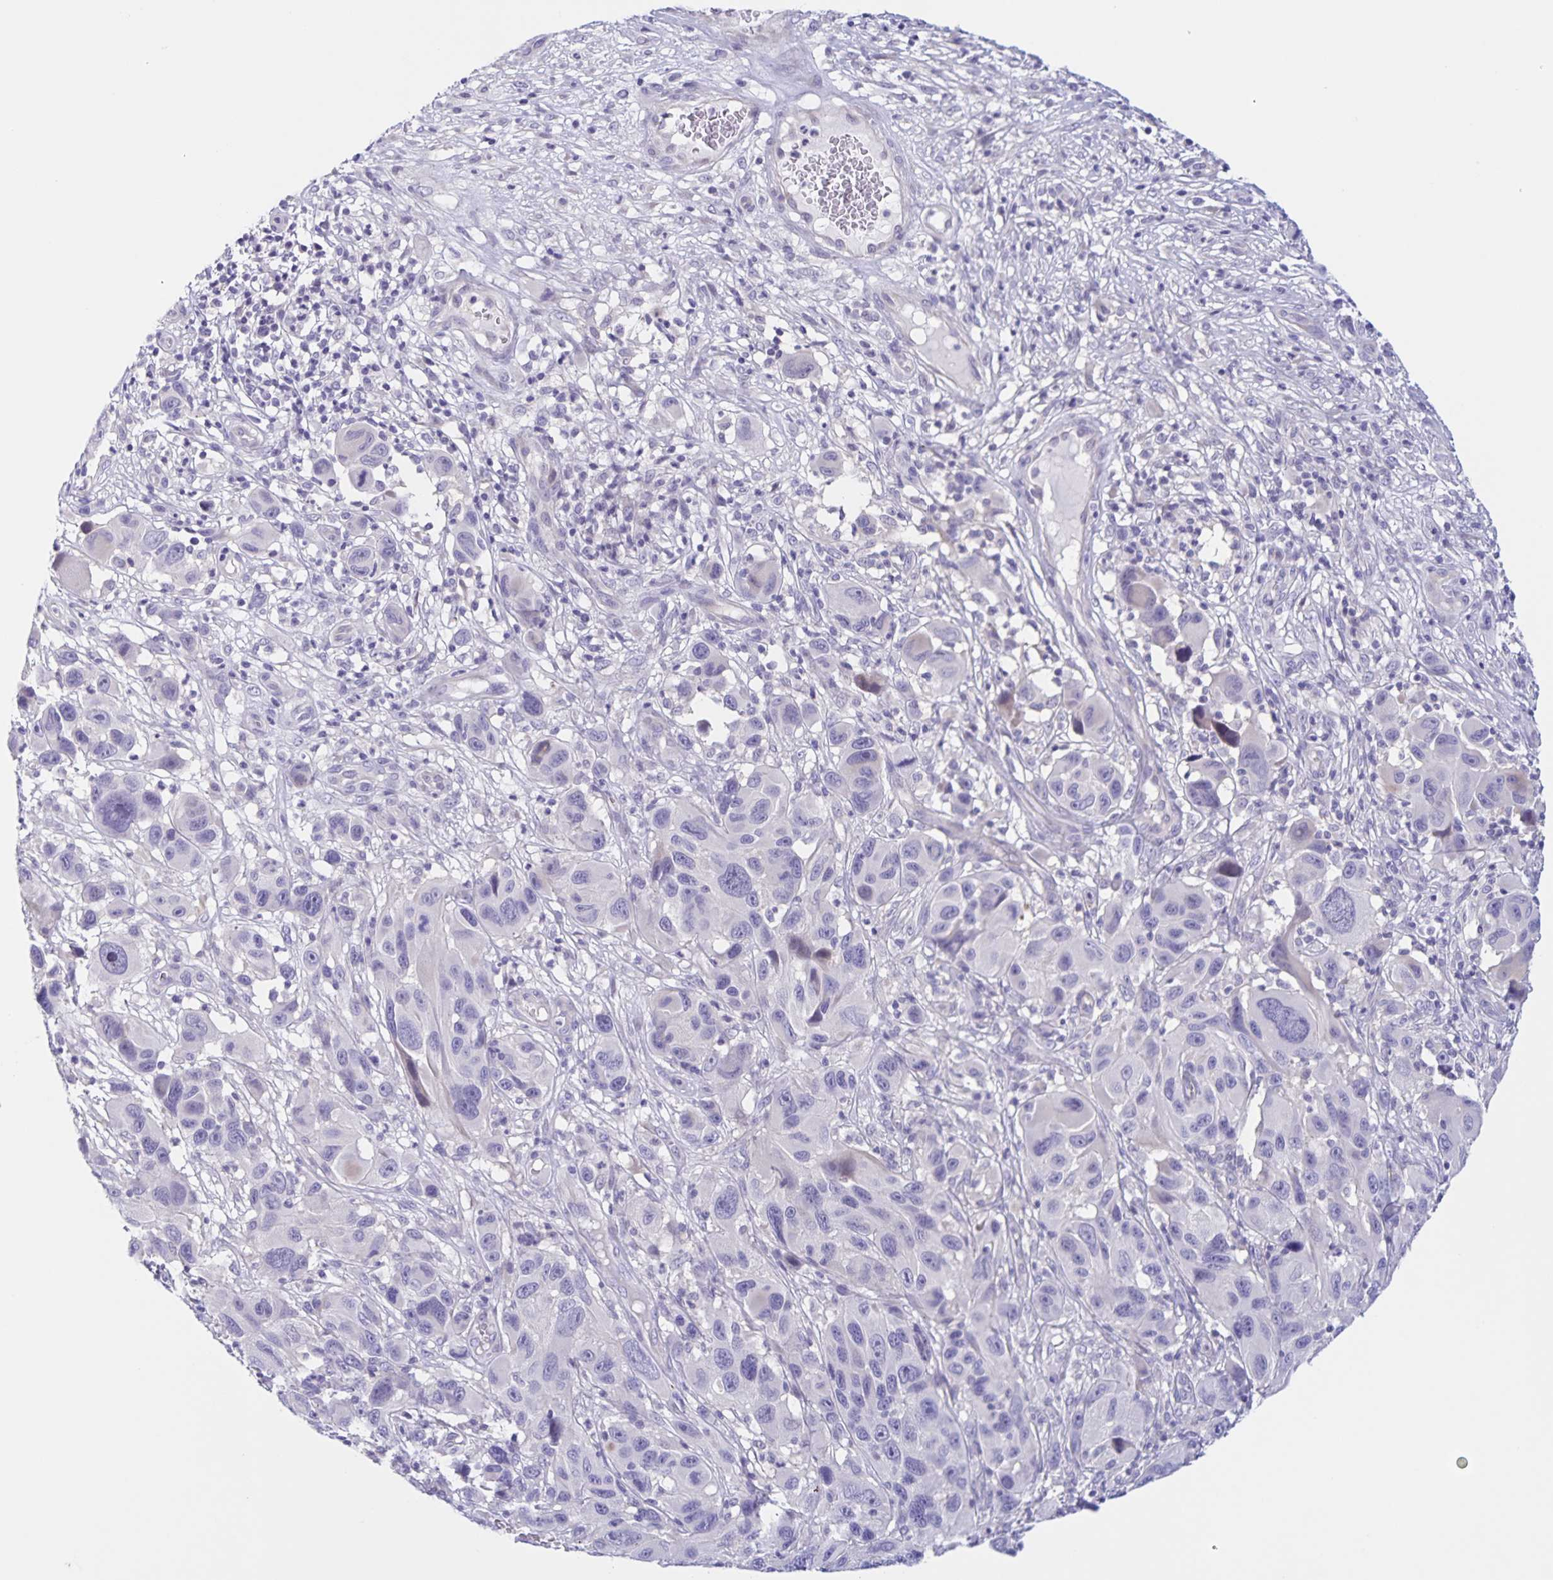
{"staining": {"intensity": "negative", "quantity": "none", "location": "none"}, "tissue": "melanoma", "cell_type": "Tumor cells", "image_type": "cancer", "snomed": [{"axis": "morphology", "description": "Malignant melanoma, NOS"}, {"axis": "topography", "description": "Skin"}], "caption": "There is no significant positivity in tumor cells of malignant melanoma. (Stains: DAB immunohistochemistry (IHC) with hematoxylin counter stain, Microscopy: brightfield microscopy at high magnification).", "gene": "DMGDH", "patient": {"sex": "male", "age": 53}}